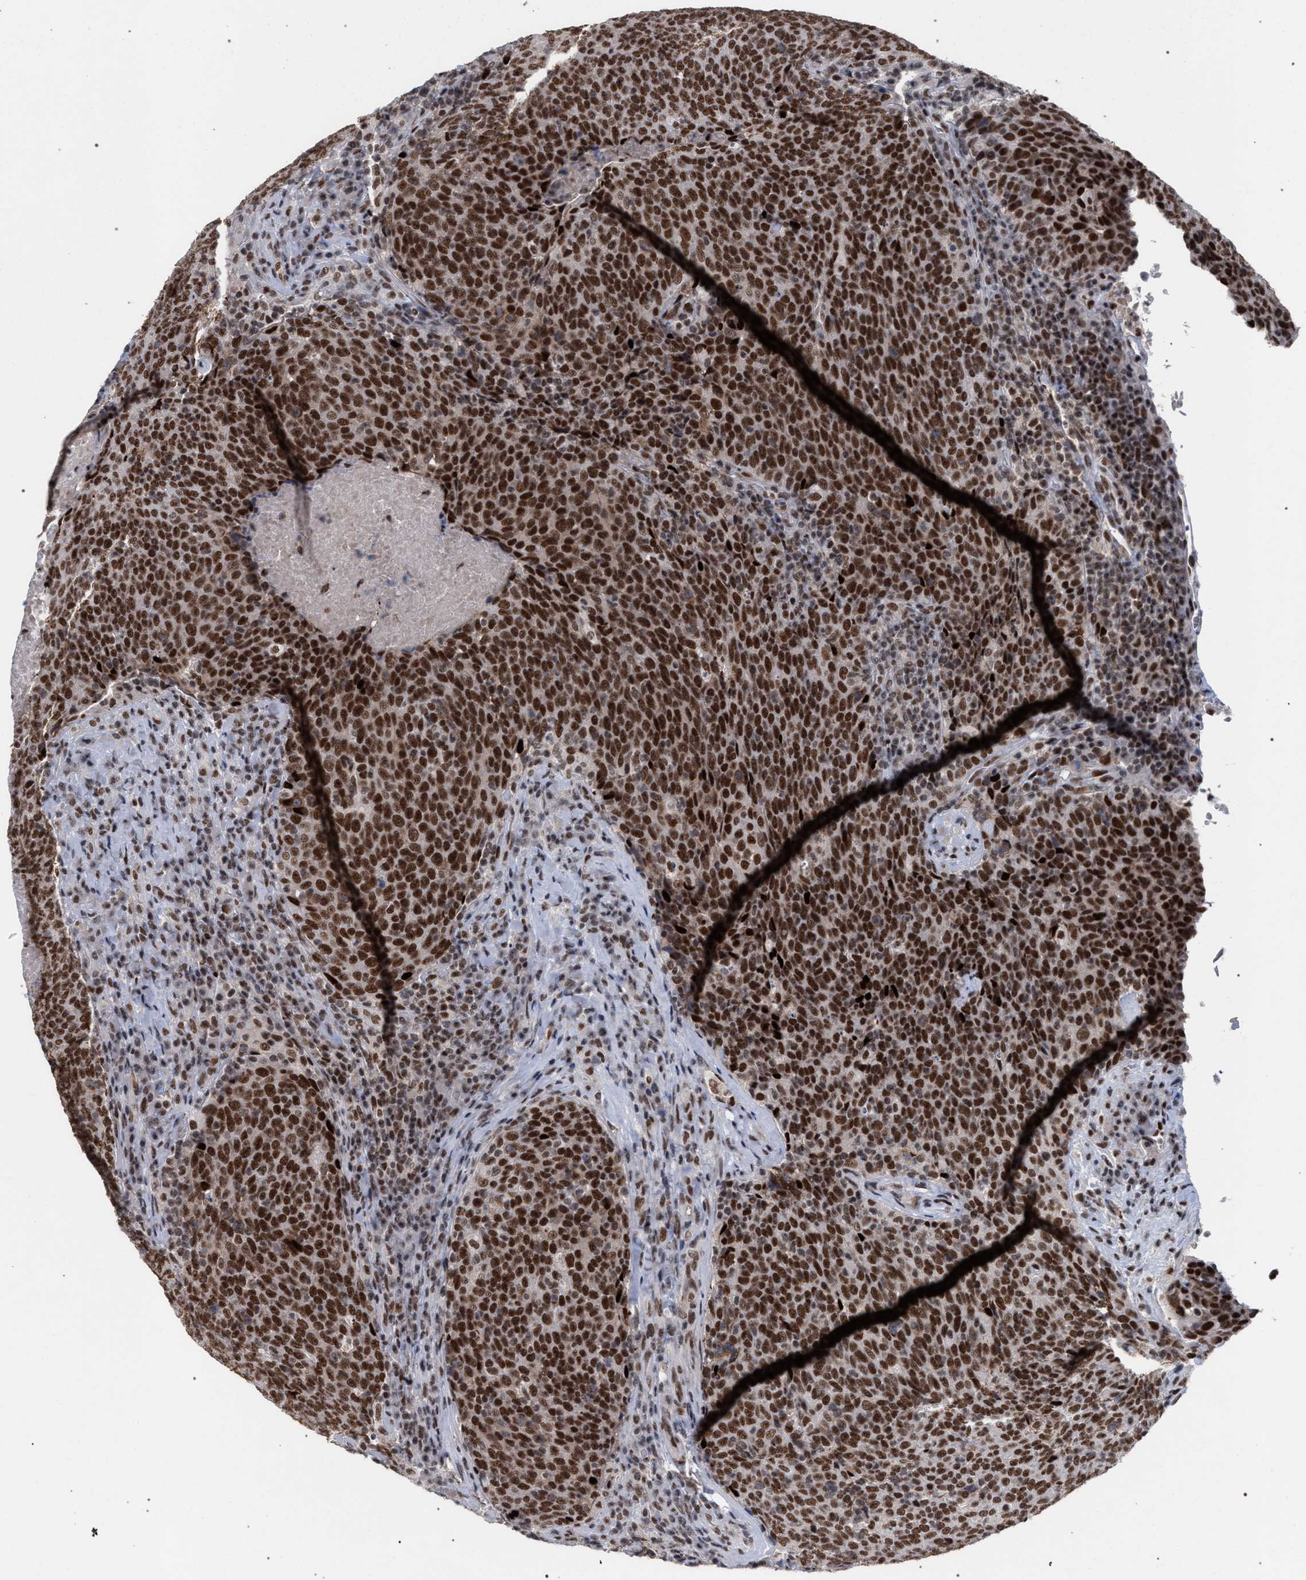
{"staining": {"intensity": "strong", "quantity": ">75%", "location": "nuclear"}, "tissue": "head and neck cancer", "cell_type": "Tumor cells", "image_type": "cancer", "snomed": [{"axis": "morphology", "description": "Squamous cell carcinoma, NOS"}, {"axis": "morphology", "description": "Squamous cell carcinoma, metastatic, NOS"}, {"axis": "topography", "description": "Lymph node"}, {"axis": "topography", "description": "Head-Neck"}], "caption": "Immunohistochemical staining of head and neck cancer (metastatic squamous cell carcinoma) shows strong nuclear protein positivity in approximately >75% of tumor cells.", "gene": "SCAF4", "patient": {"sex": "male", "age": 62}}